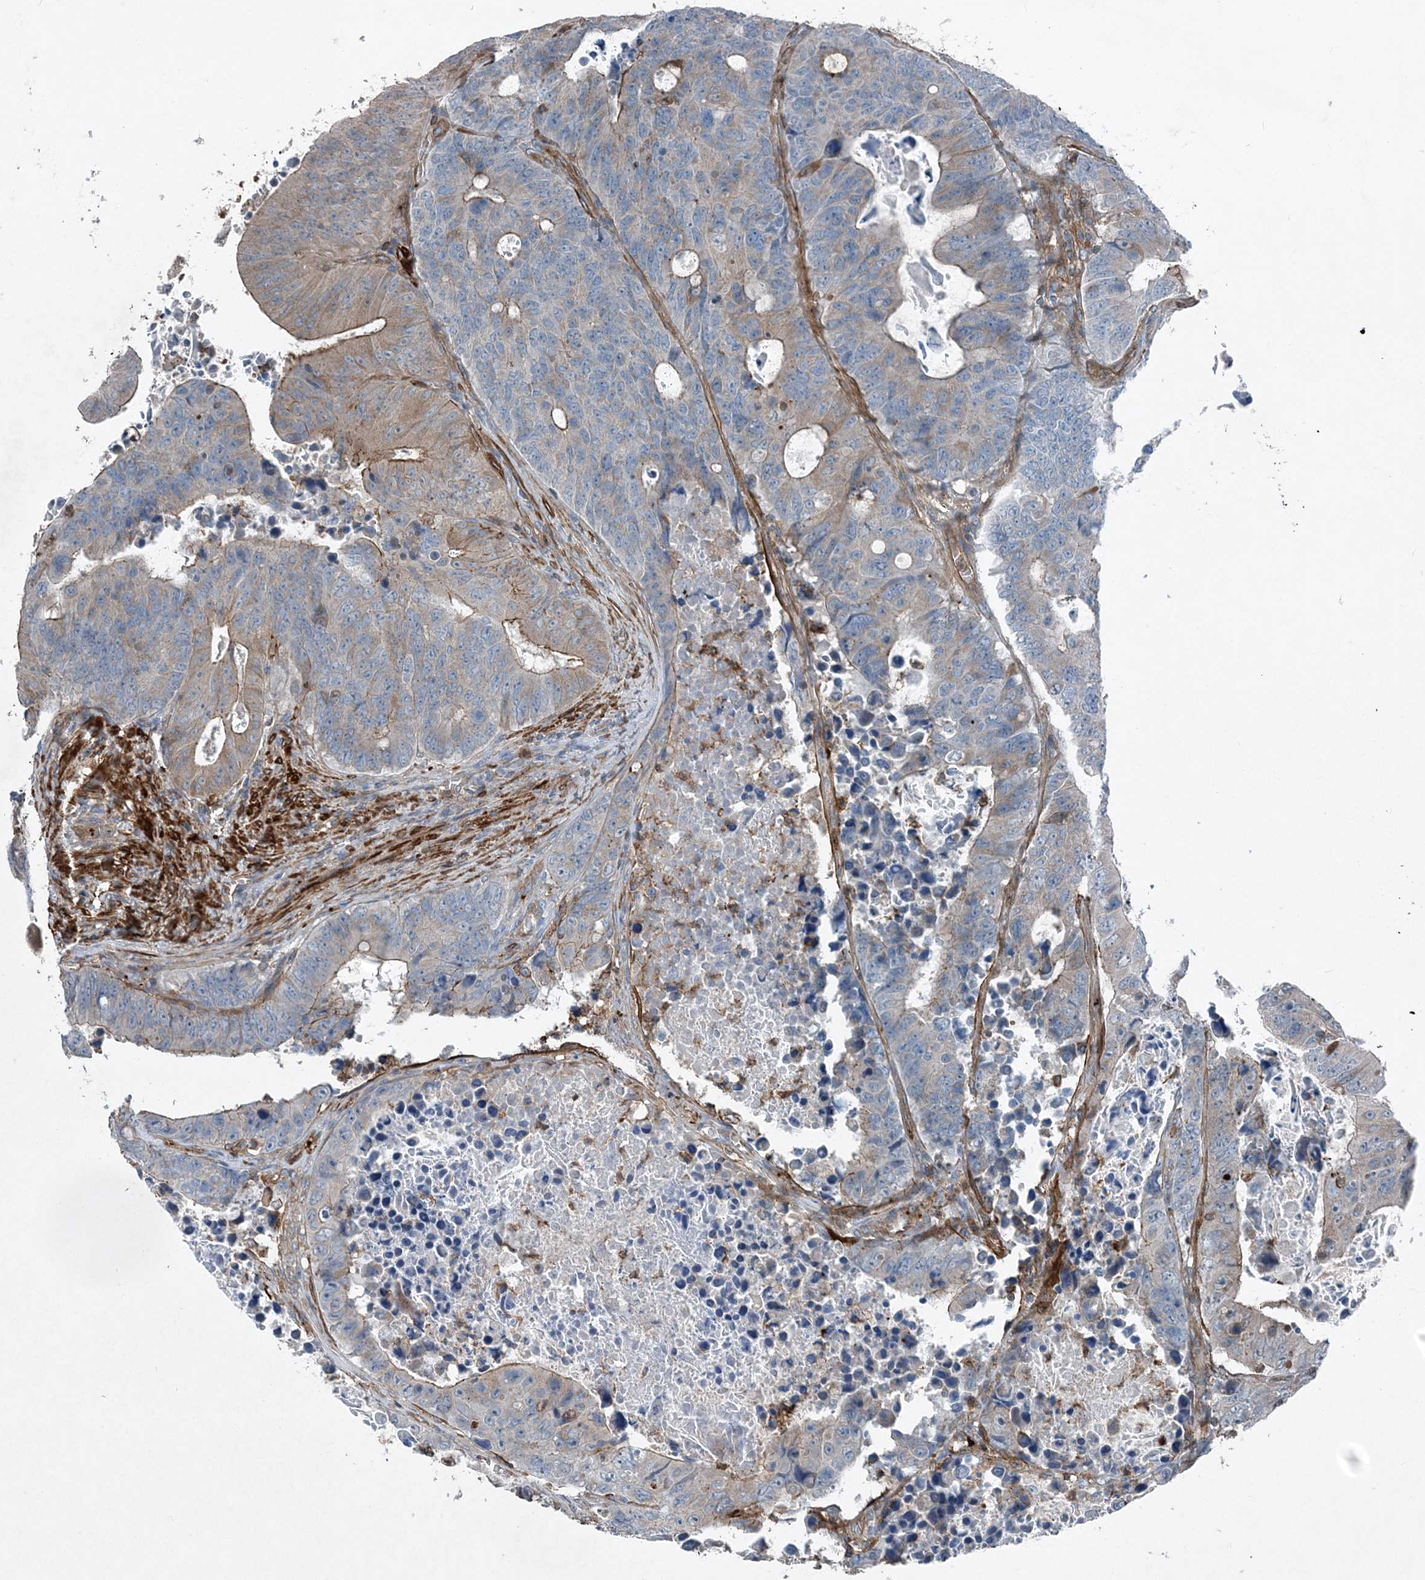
{"staining": {"intensity": "moderate", "quantity": "<25%", "location": "cytoplasmic/membranous"}, "tissue": "colorectal cancer", "cell_type": "Tumor cells", "image_type": "cancer", "snomed": [{"axis": "morphology", "description": "Adenocarcinoma, NOS"}, {"axis": "topography", "description": "Colon"}], "caption": "Immunohistochemical staining of human colorectal adenocarcinoma reveals moderate cytoplasmic/membranous protein expression in about <25% of tumor cells.", "gene": "DGUOK", "patient": {"sex": "male", "age": 87}}